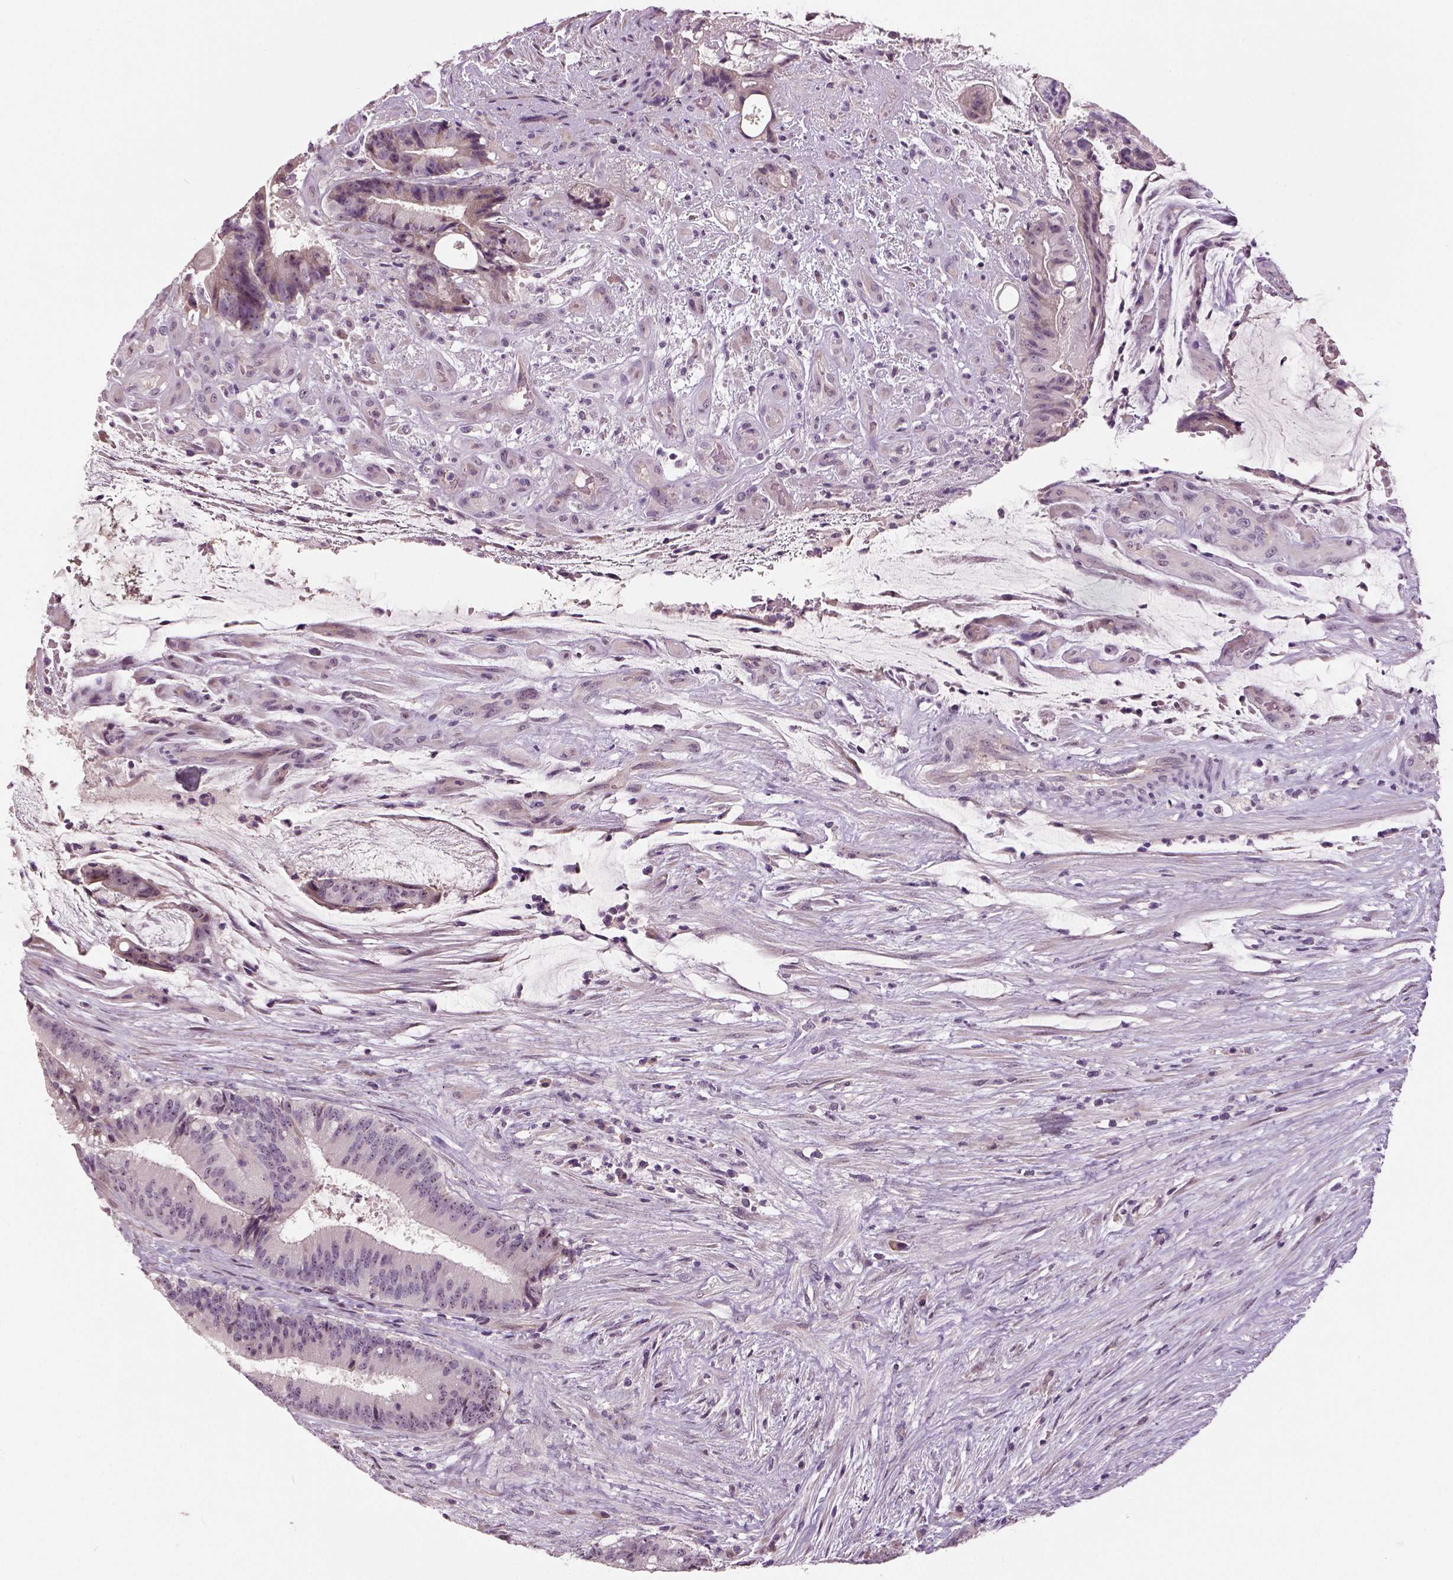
{"staining": {"intensity": "negative", "quantity": "none", "location": "none"}, "tissue": "colorectal cancer", "cell_type": "Tumor cells", "image_type": "cancer", "snomed": [{"axis": "morphology", "description": "Adenocarcinoma, NOS"}, {"axis": "topography", "description": "Colon"}], "caption": "Image shows no significant protein positivity in tumor cells of colorectal cancer.", "gene": "NECAB1", "patient": {"sex": "female", "age": 43}}